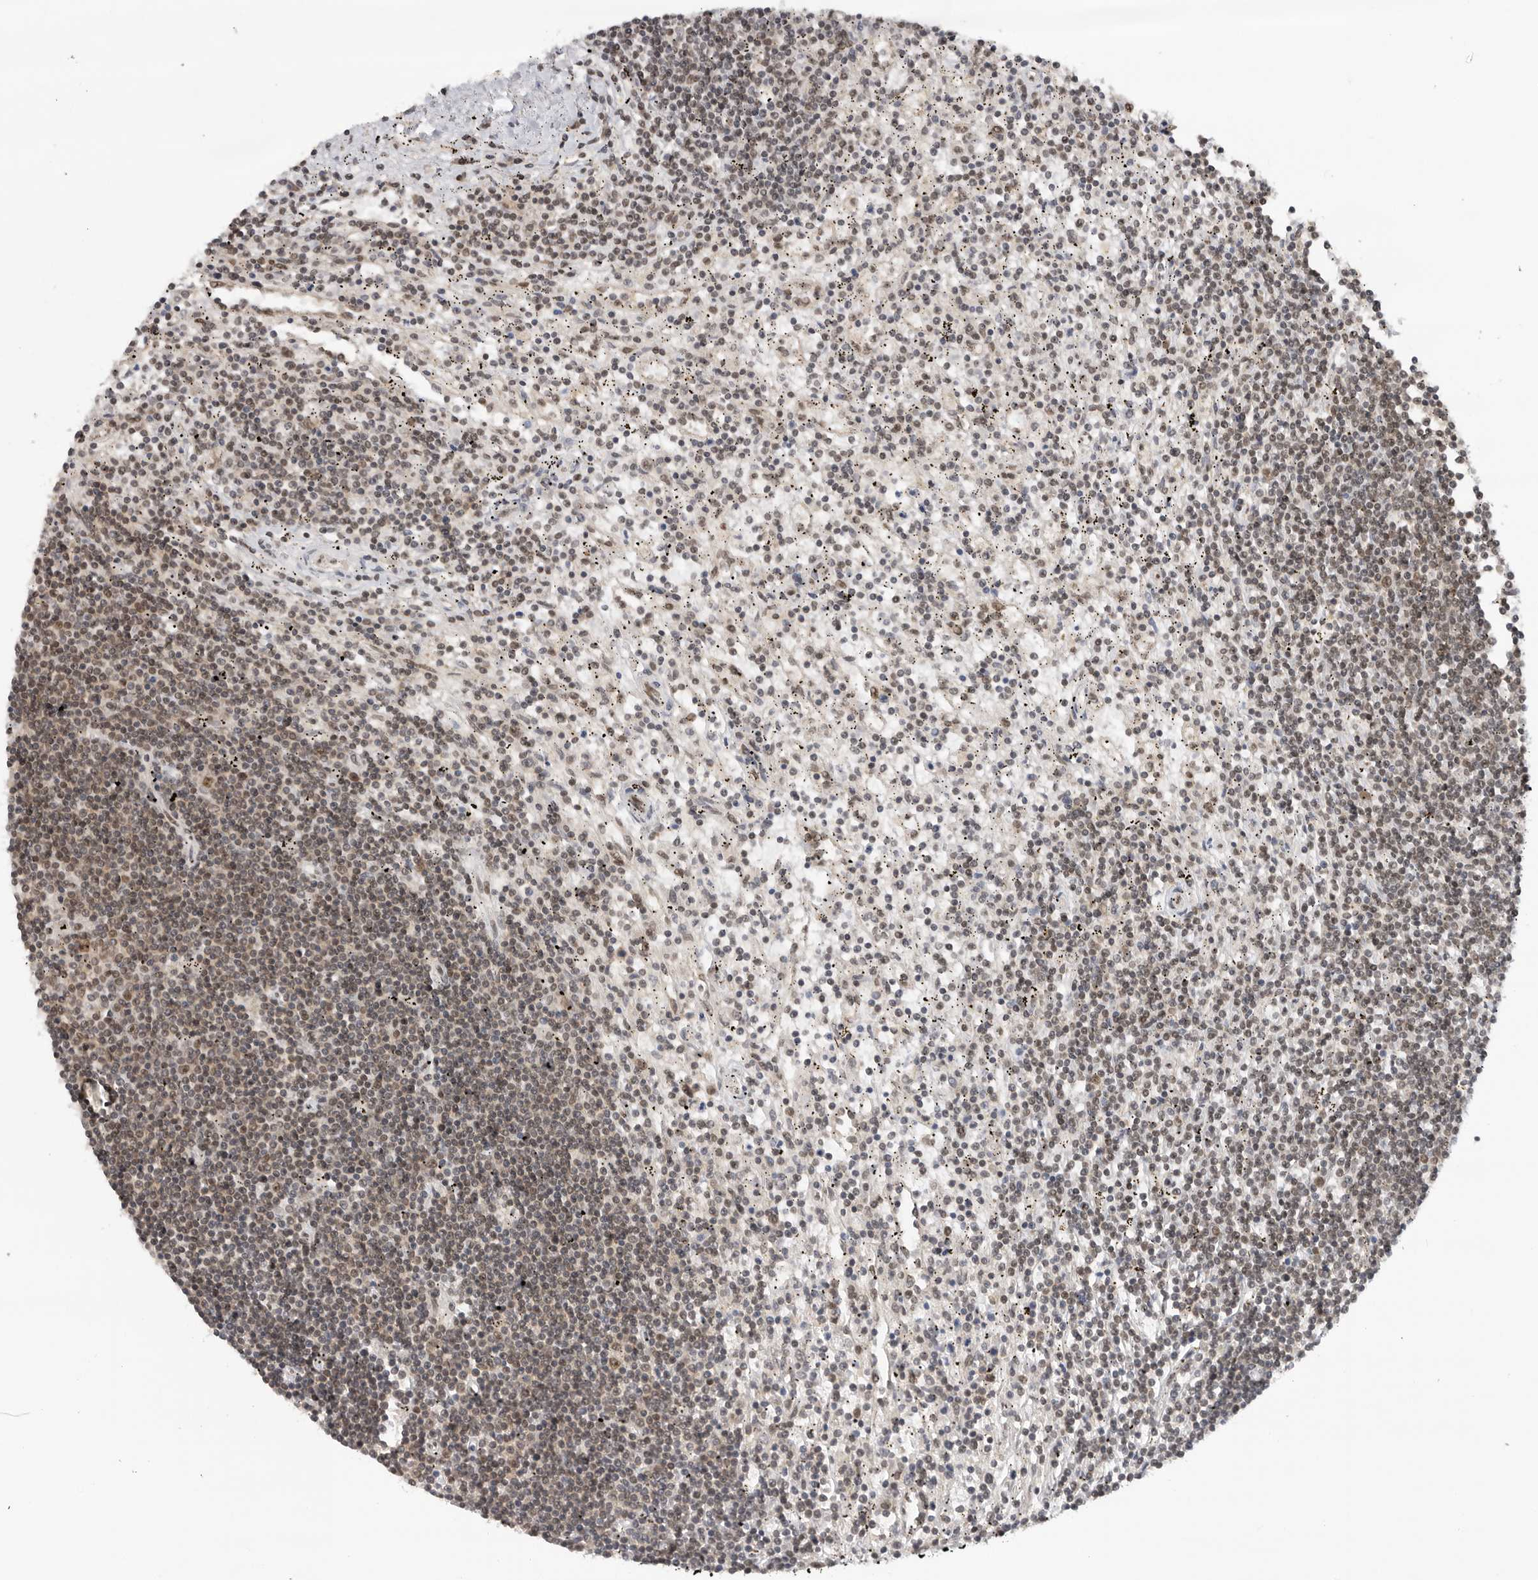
{"staining": {"intensity": "weak", "quantity": "25%-75%", "location": "nuclear"}, "tissue": "lymphoma", "cell_type": "Tumor cells", "image_type": "cancer", "snomed": [{"axis": "morphology", "description": "Malignant lymphoma, non-Hodgkin's type, Low grade"}, {"axis": "topography", "description": "Spleen"}], "caption": "Approximately 25%-75% of tumor cells in human malignant lymphoma, non-Hodgkin's type (low-grade) demonstrate weak nuclear protein expression as visualized by brown immunohistochemical staining.", "gene": "ZNF830", "patient": {"sex": "male", "age": 76}}